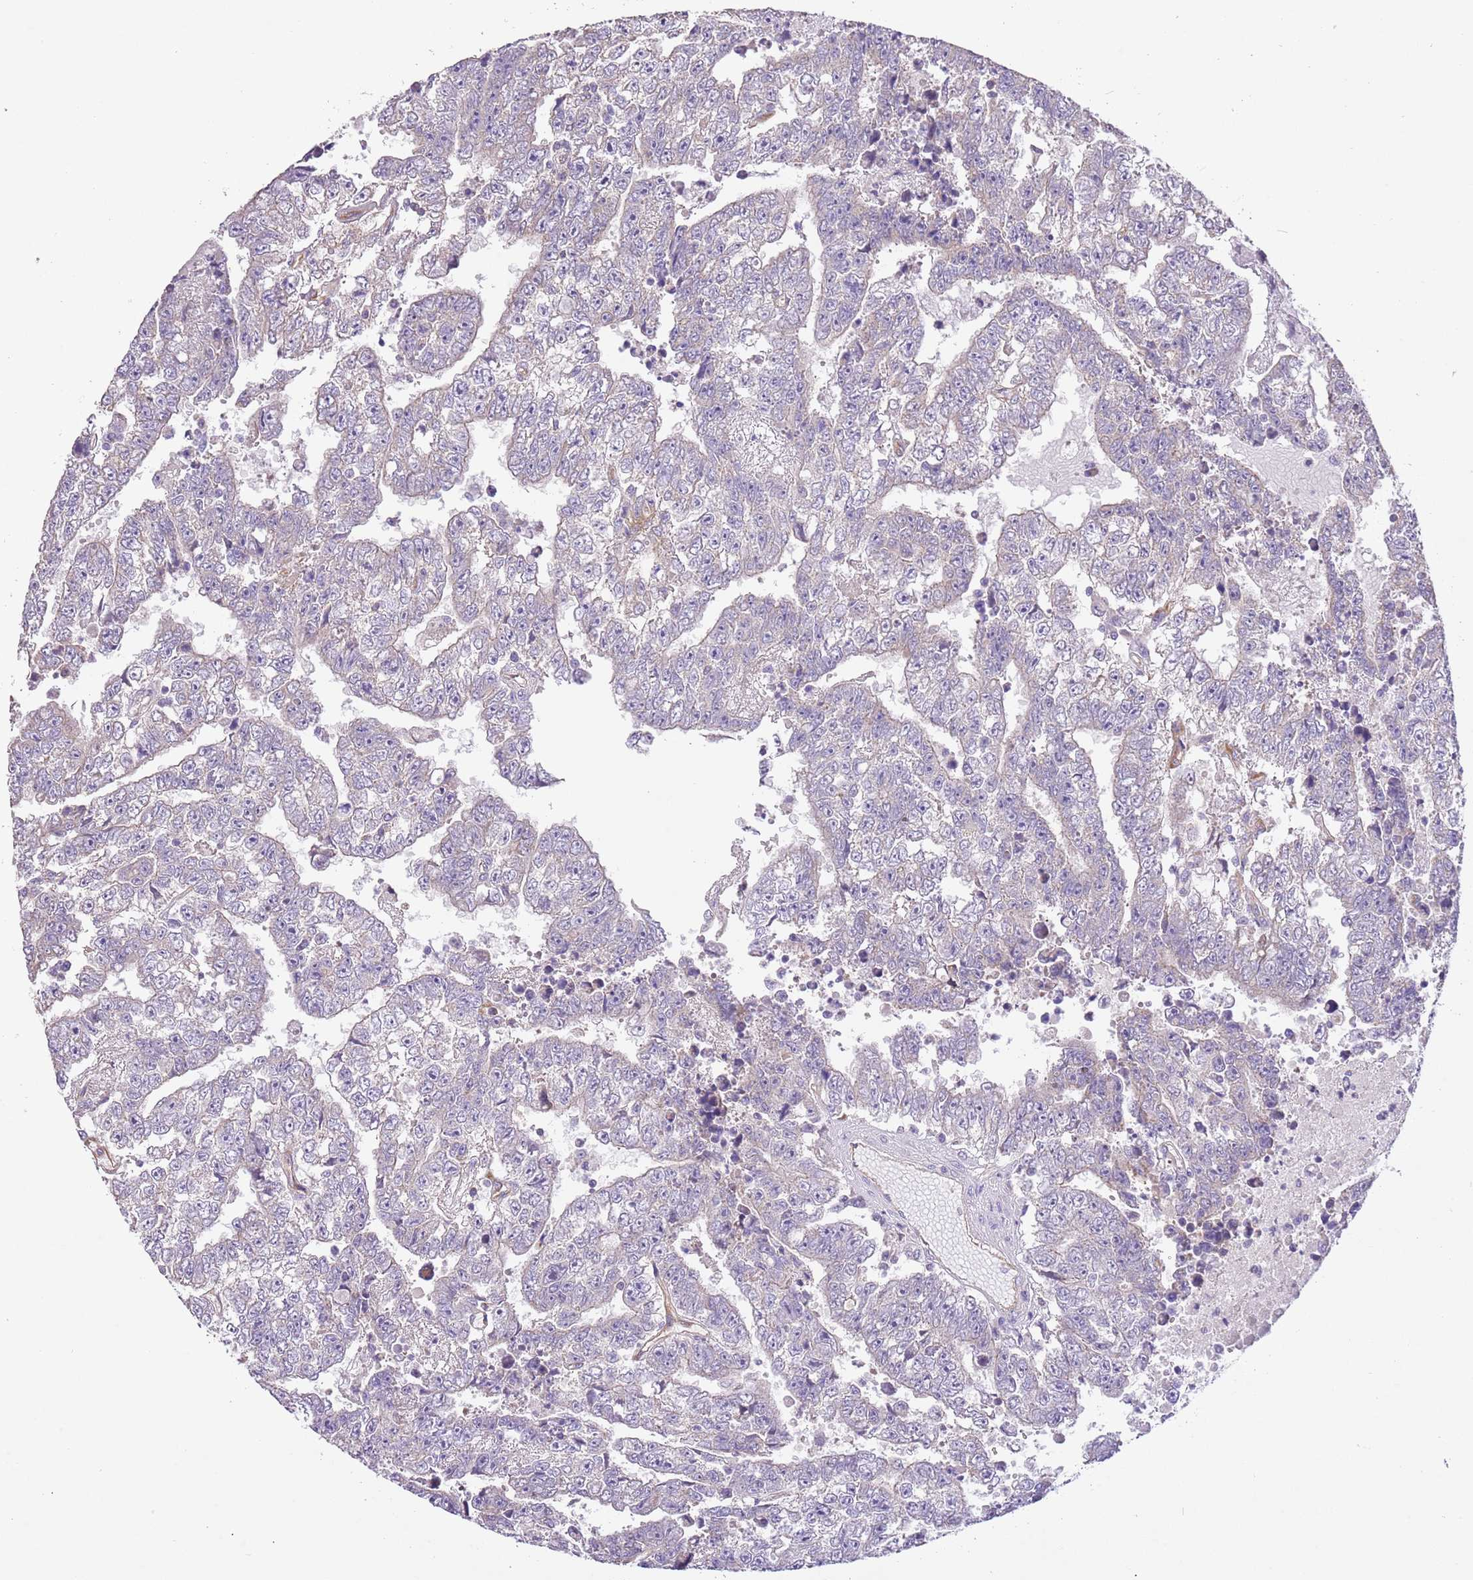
{"staining": {"intensity": "negative", "quantity": "none", "location": "none"}, "tissue": "testis cancer", "cell_type": "Tumor cells", "image_type": "cancer", "snomed": [{"axis": "morphology", "description": "Carcinoma, Embryonal, NOS"}, {"axis": "topography", "description": "Testis"}], "caption": "Embryonal carcinoma (testis) was stained to show a protein in brown. There is no significant positivity in tumor cells.", "gene": "DOCK9", "patient": {"sex": "male", "age": 25}}